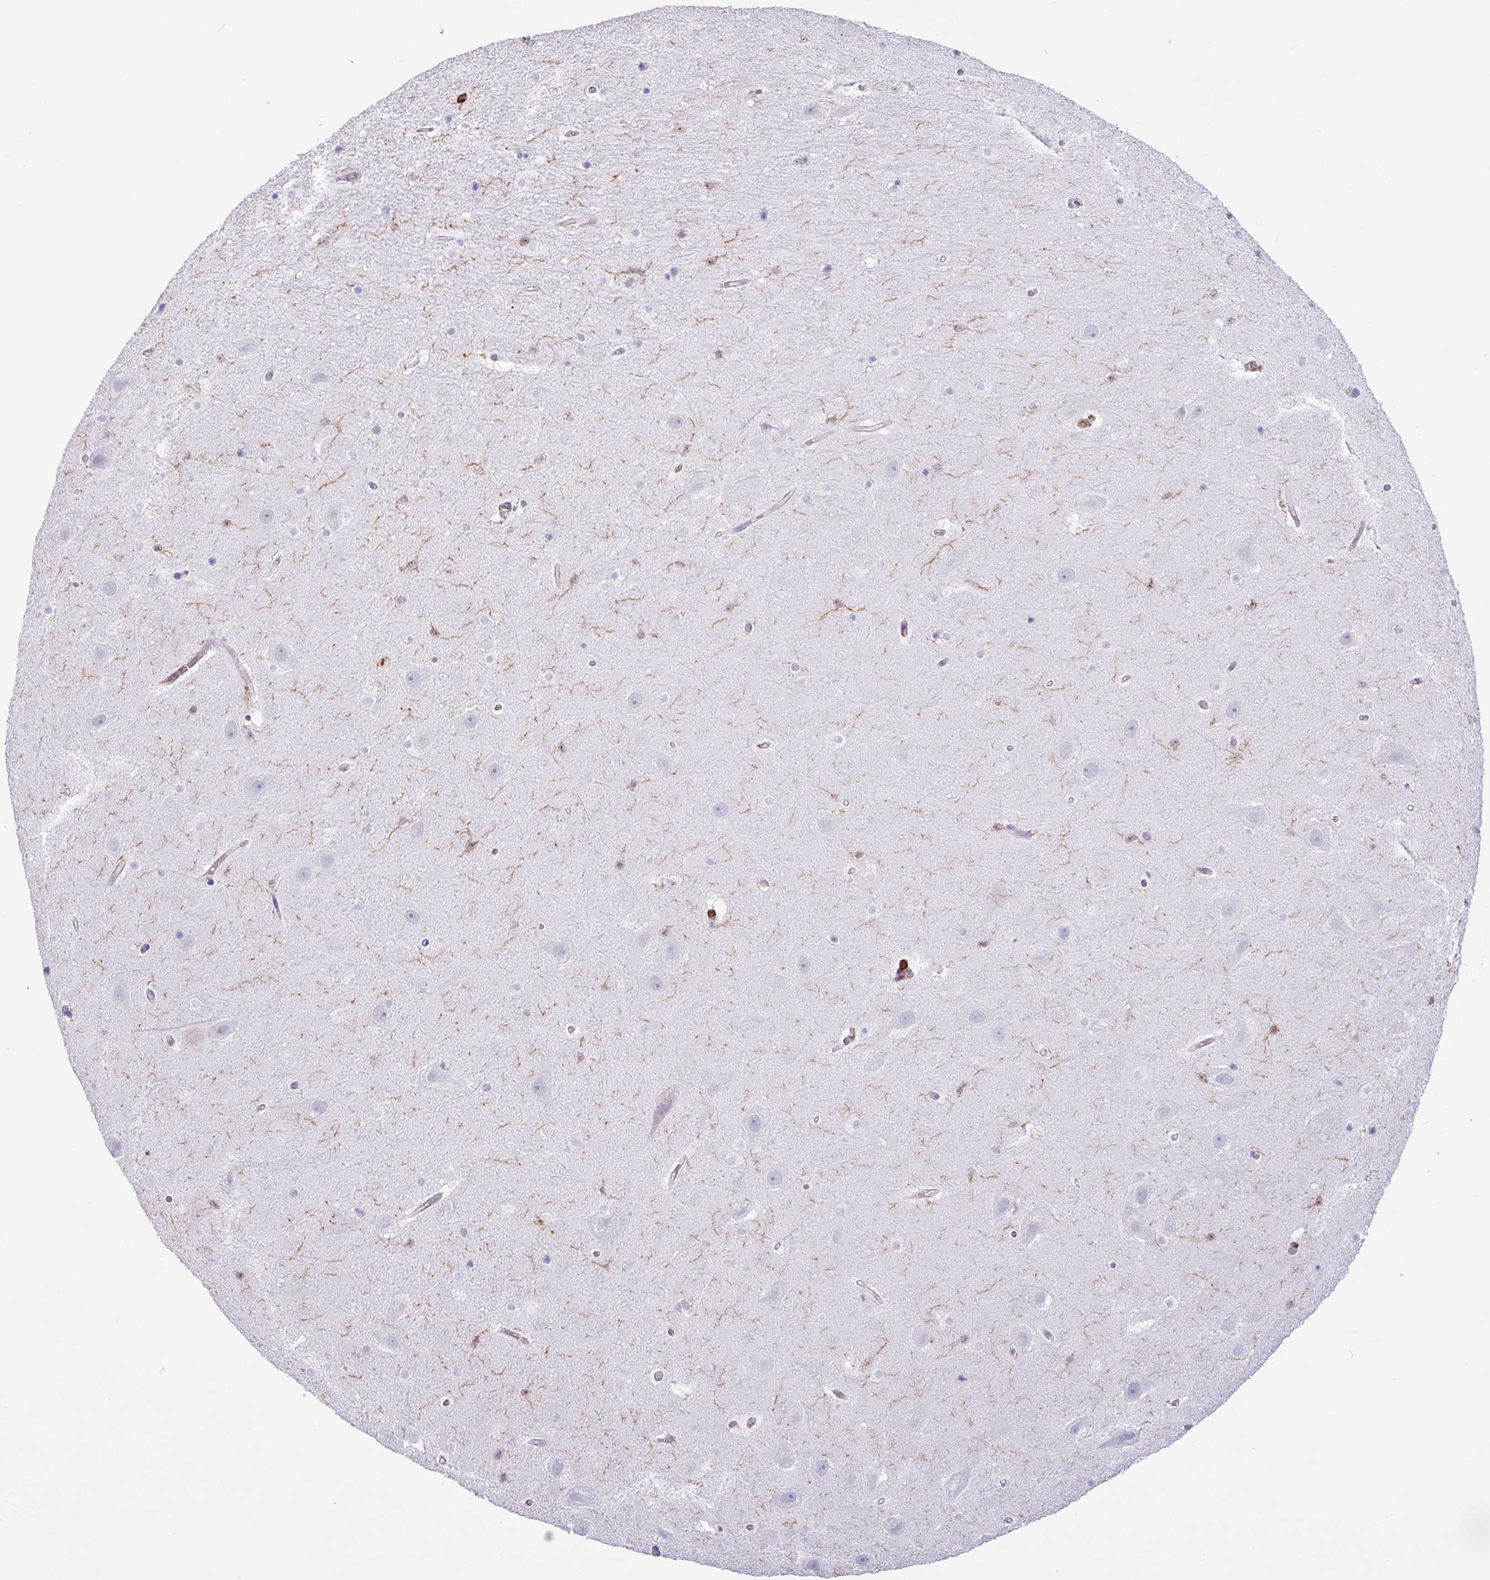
{"staining": {"intensity": "moderate", "quantity": "<25%", "location": "cytoplasmic/membranous"}, "tissue": "hippocampus", "cell_type": "Glial cells", "image_type": "normal", "snomed": [{"axis": "morphology", "description": "Normal tissue, NOS"}, {"axis": "topography", "description": "Hippocampus"}], "caption": "A brown stain shows moderate cytoplasmic/membranous positivity of a protein in glial cells of normal human hippocampus. The staining was performed using DAB, with brown indicating positive protein expression. Nuclei are stained blue with hematoxylin.", "gene": "PPP1R18", "patient": {"sex": "male", "age": 37}}